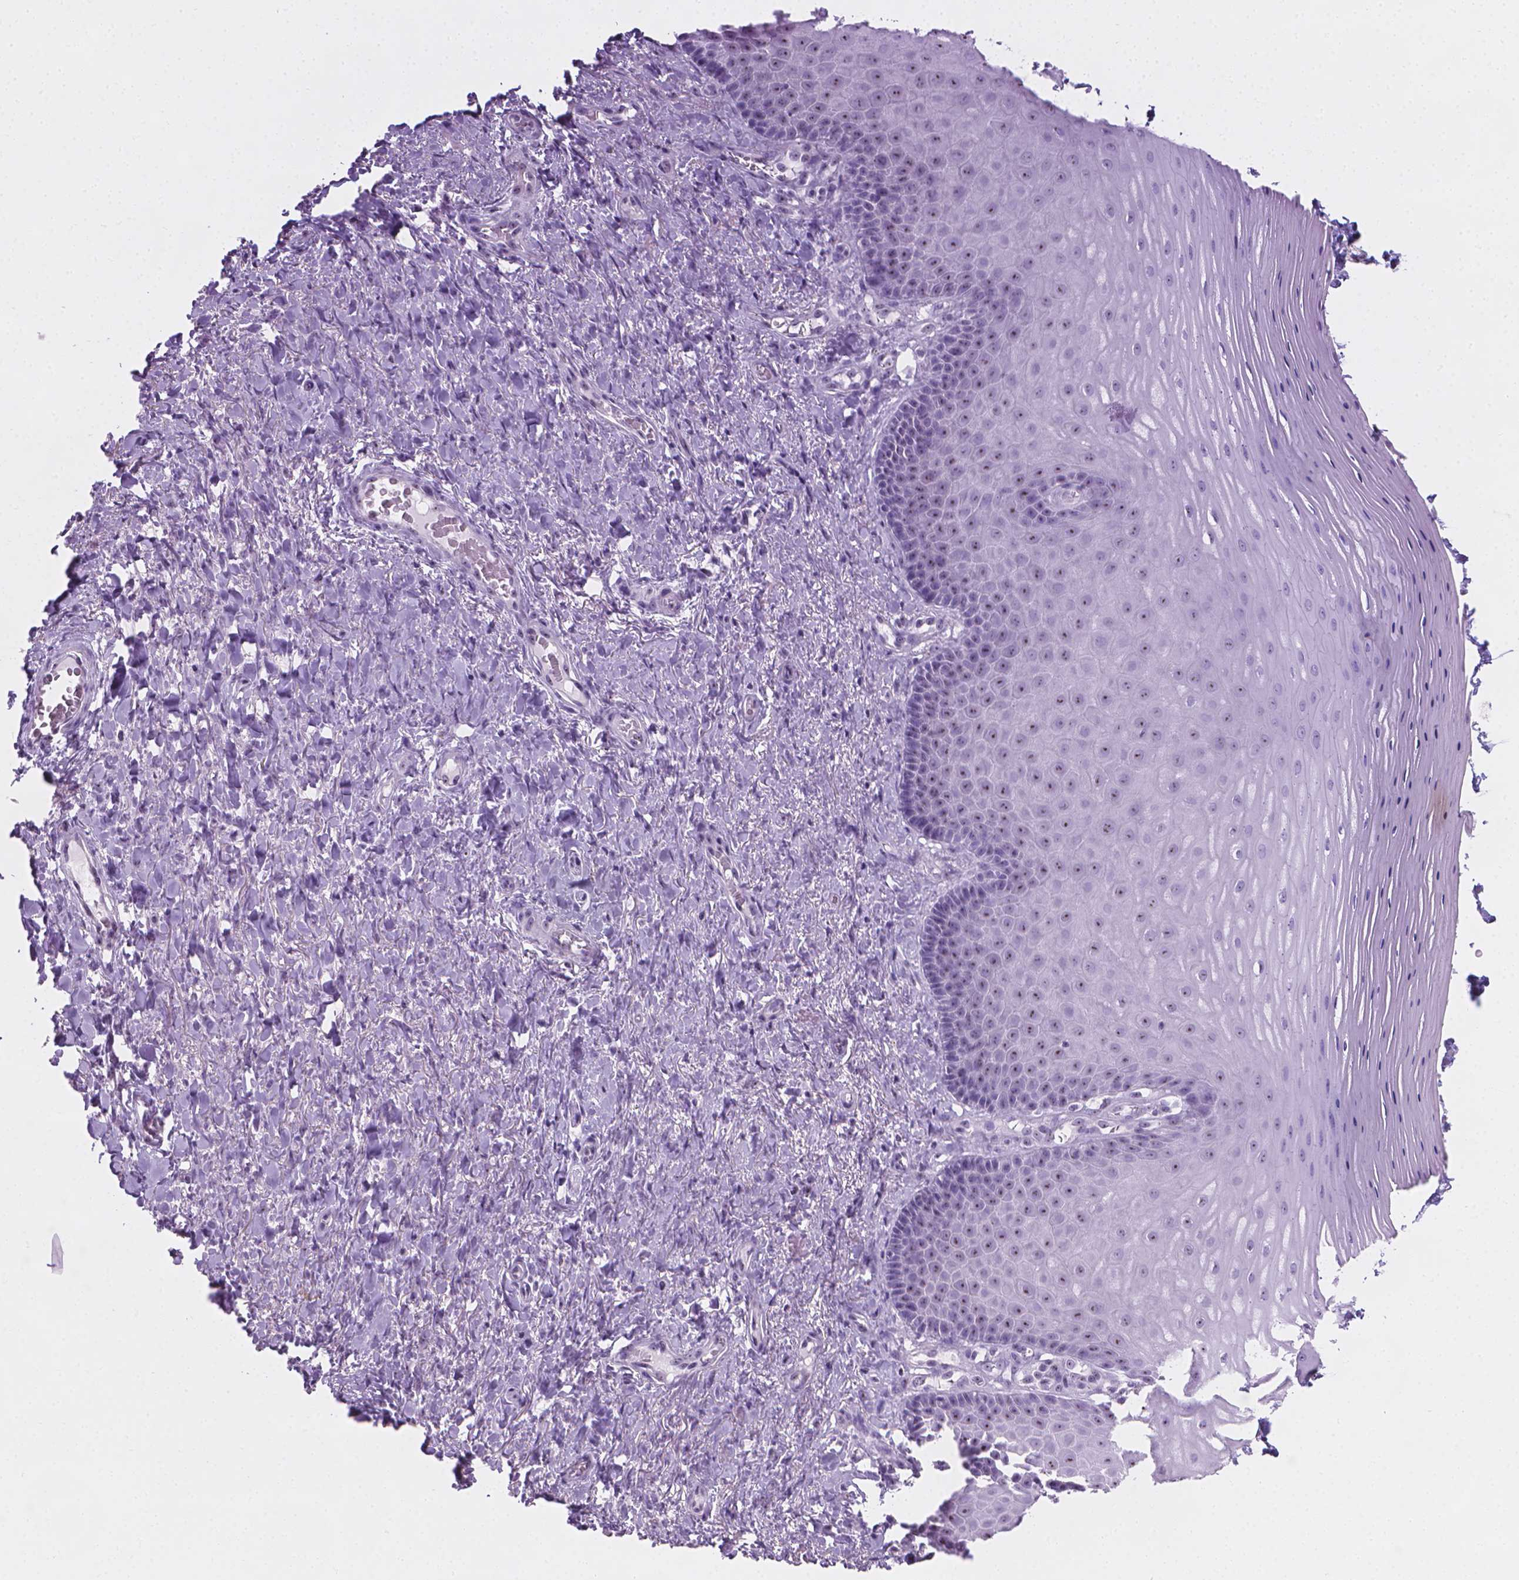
{"staining": {"intensity": "moderate", "quantity": "25%-75%", "location": "nuclear"}, "tissue": "vagina", "cell_type": "Squamous epithelial cells", "image_type": "normal", "snomed": [{"axis": "morphology", "description": "Normal tissue, NOS"}, {"axis": "topography", "description": "Vagina"}], "caption": "An image of vagina stained for a protein displays moderate nuclear brown staining in squamous epithelial cells.", "gene": "NOL7", "patient": {"sex": "female", "age": 83}}